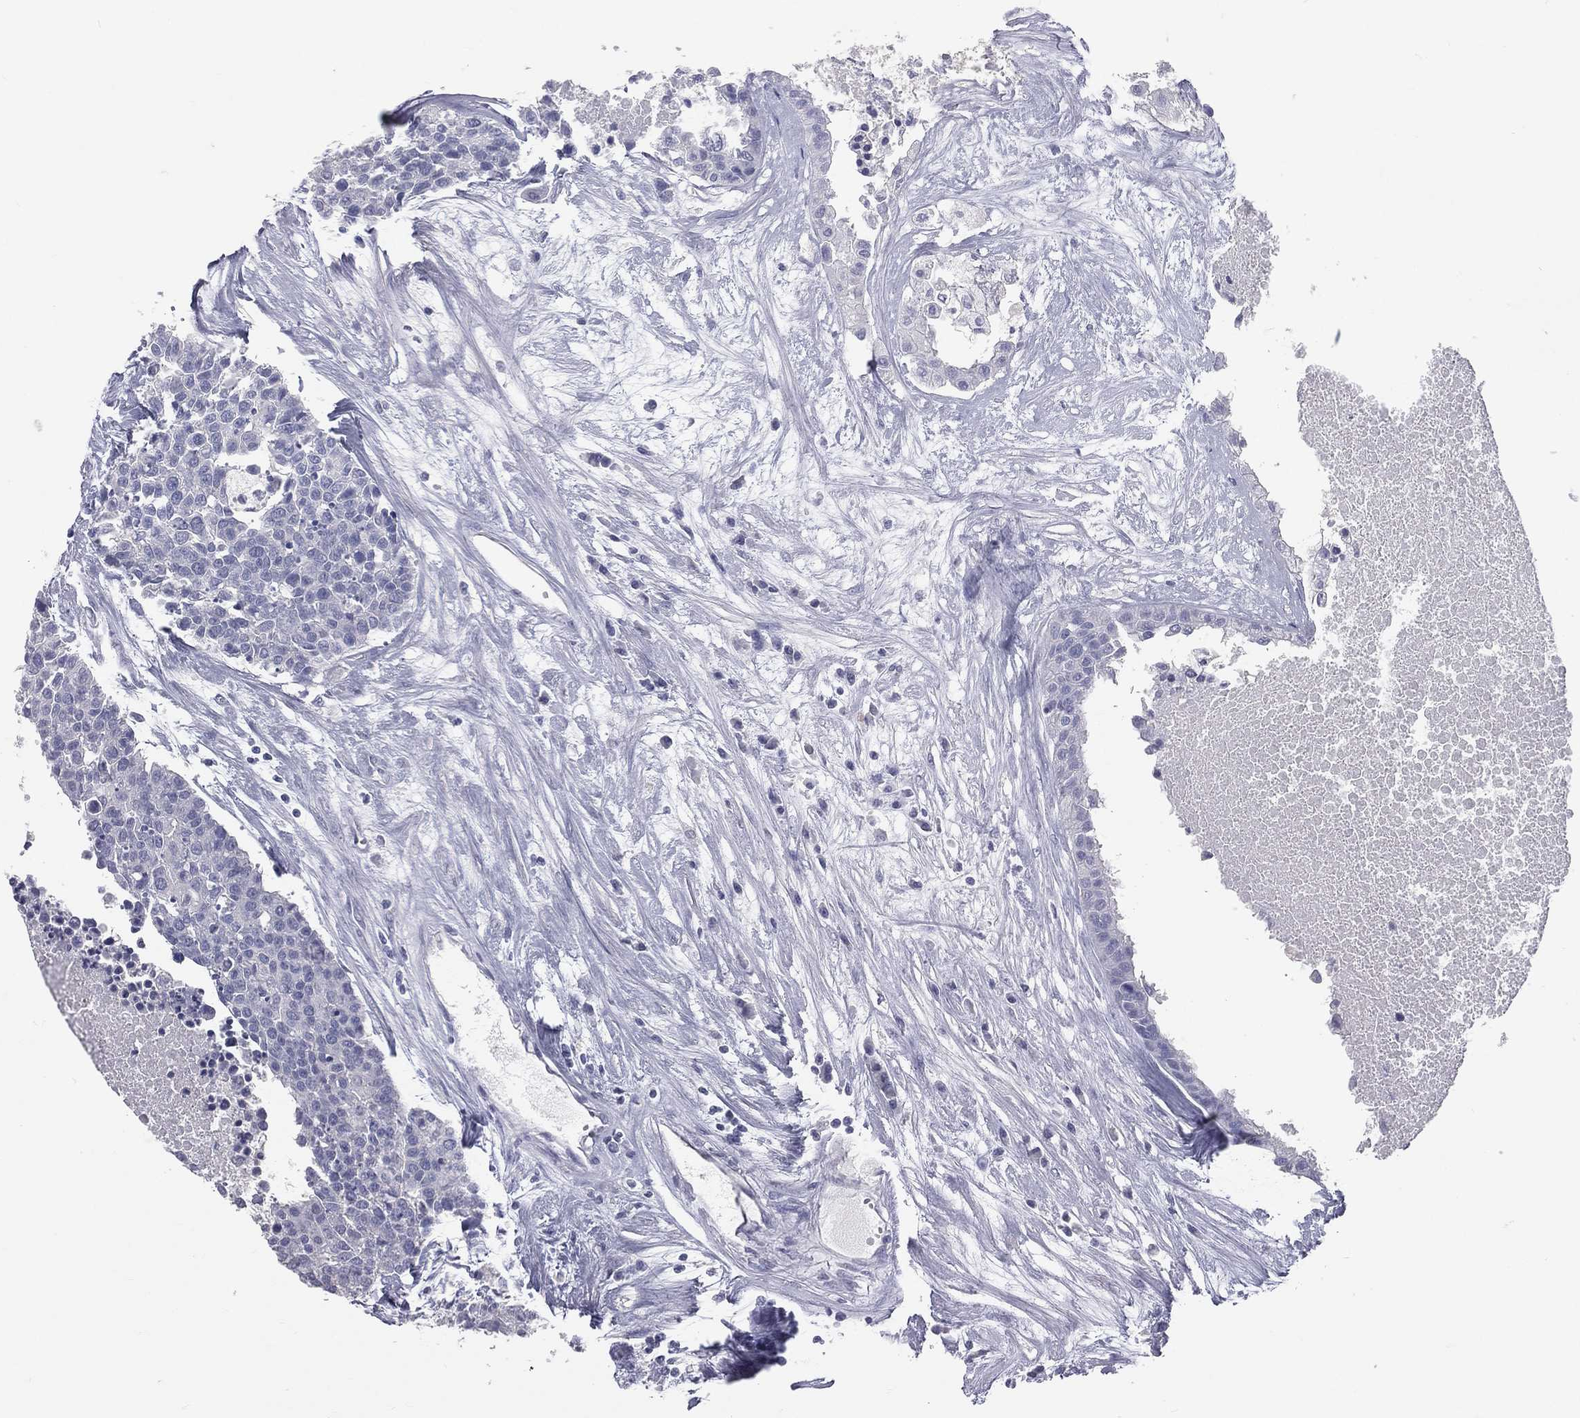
{"staining": {"intensity": "negative", "quantity": "none", "location": "none"}, "tissue": "carcinoid", "cell_type": "Tumor cells", "image_type": "cancer", "snomed": [{"axis": "morphology", "description": "Carcinoid, malignant, NOS"}, {"axis": "topography", "description": "Colon"}], "caption": "Image shows no significant protein expression in tumor cells of carcinoid (malignant).", "gene": "TFPI2", "patient": {"sex": "male", "age": 81}}